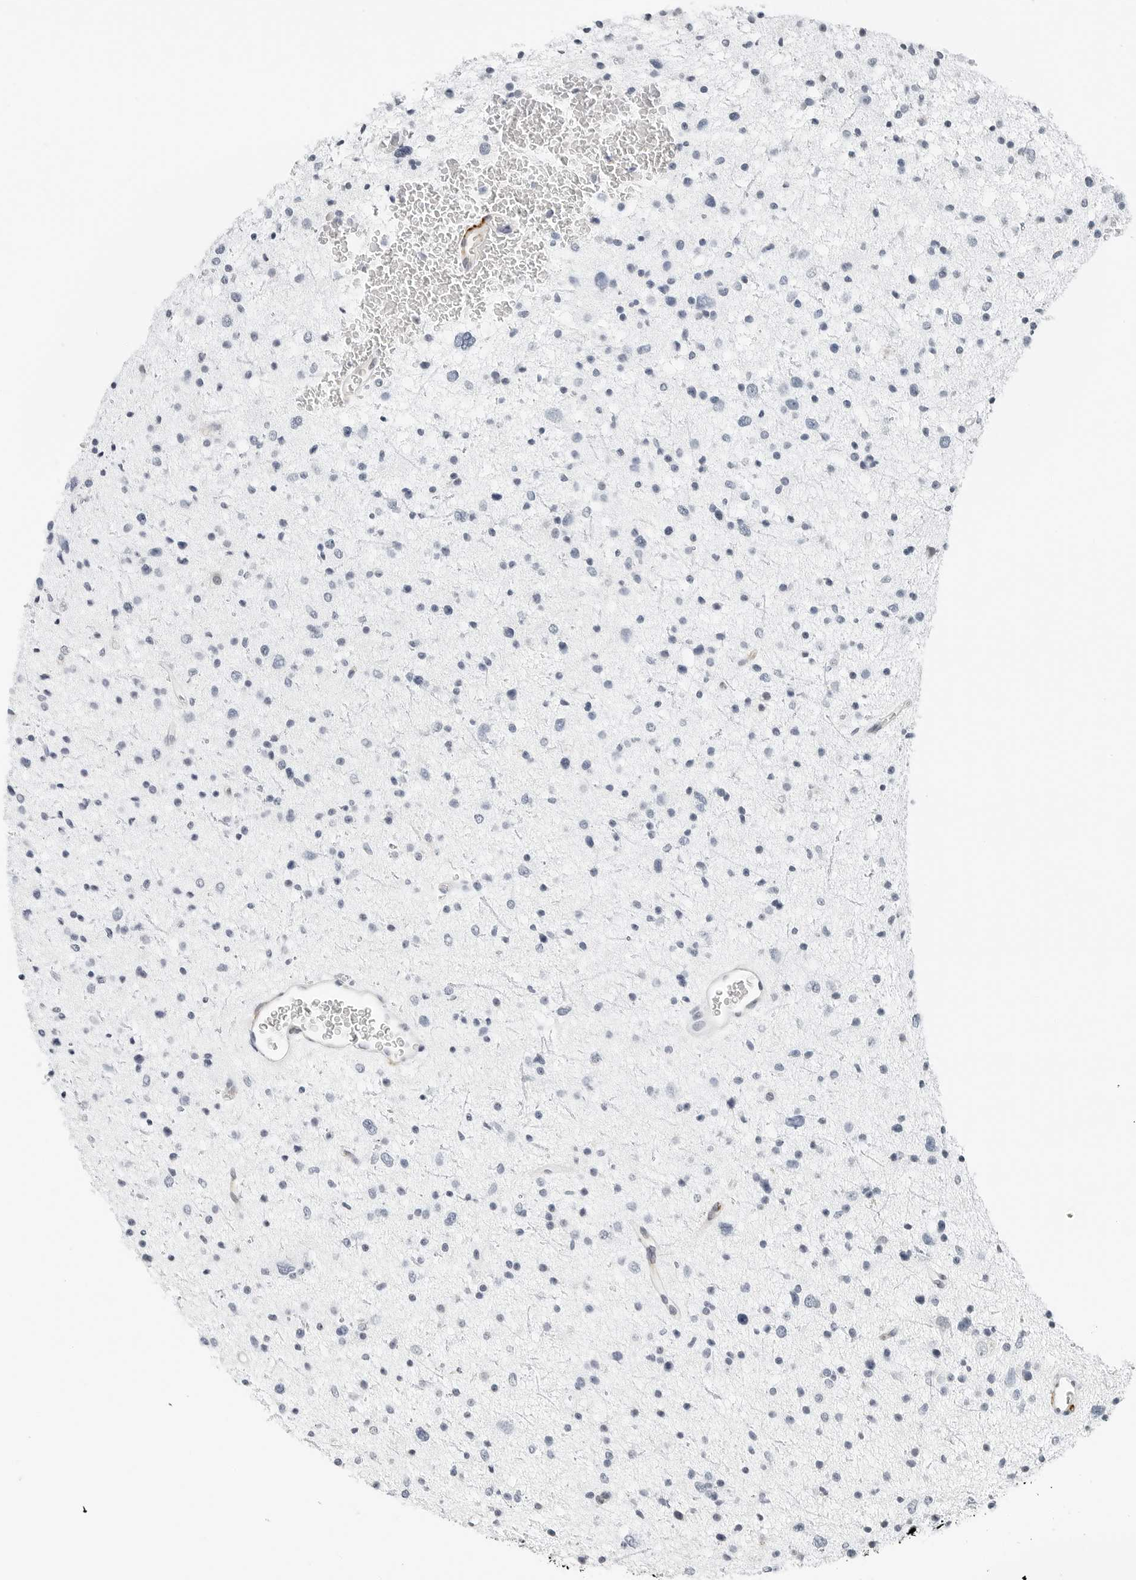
{"staining": {"intensity": "negative", "quantity": "none", "location": "none"}, "tissue": "glioma", "cell_type": "Tumor cells", "image_type": "cancer", "snomed": [{"axis": "morphology", "description": "Glioma, malignant, Low grade"}, {"axis": "topography", "description": "Brain"}], "caption": "There is no significant positivity in tumor cells of low-grade glioma (malignant).", "gene": "P4HA2", "patient": {"sex": "female", "age": 37}}